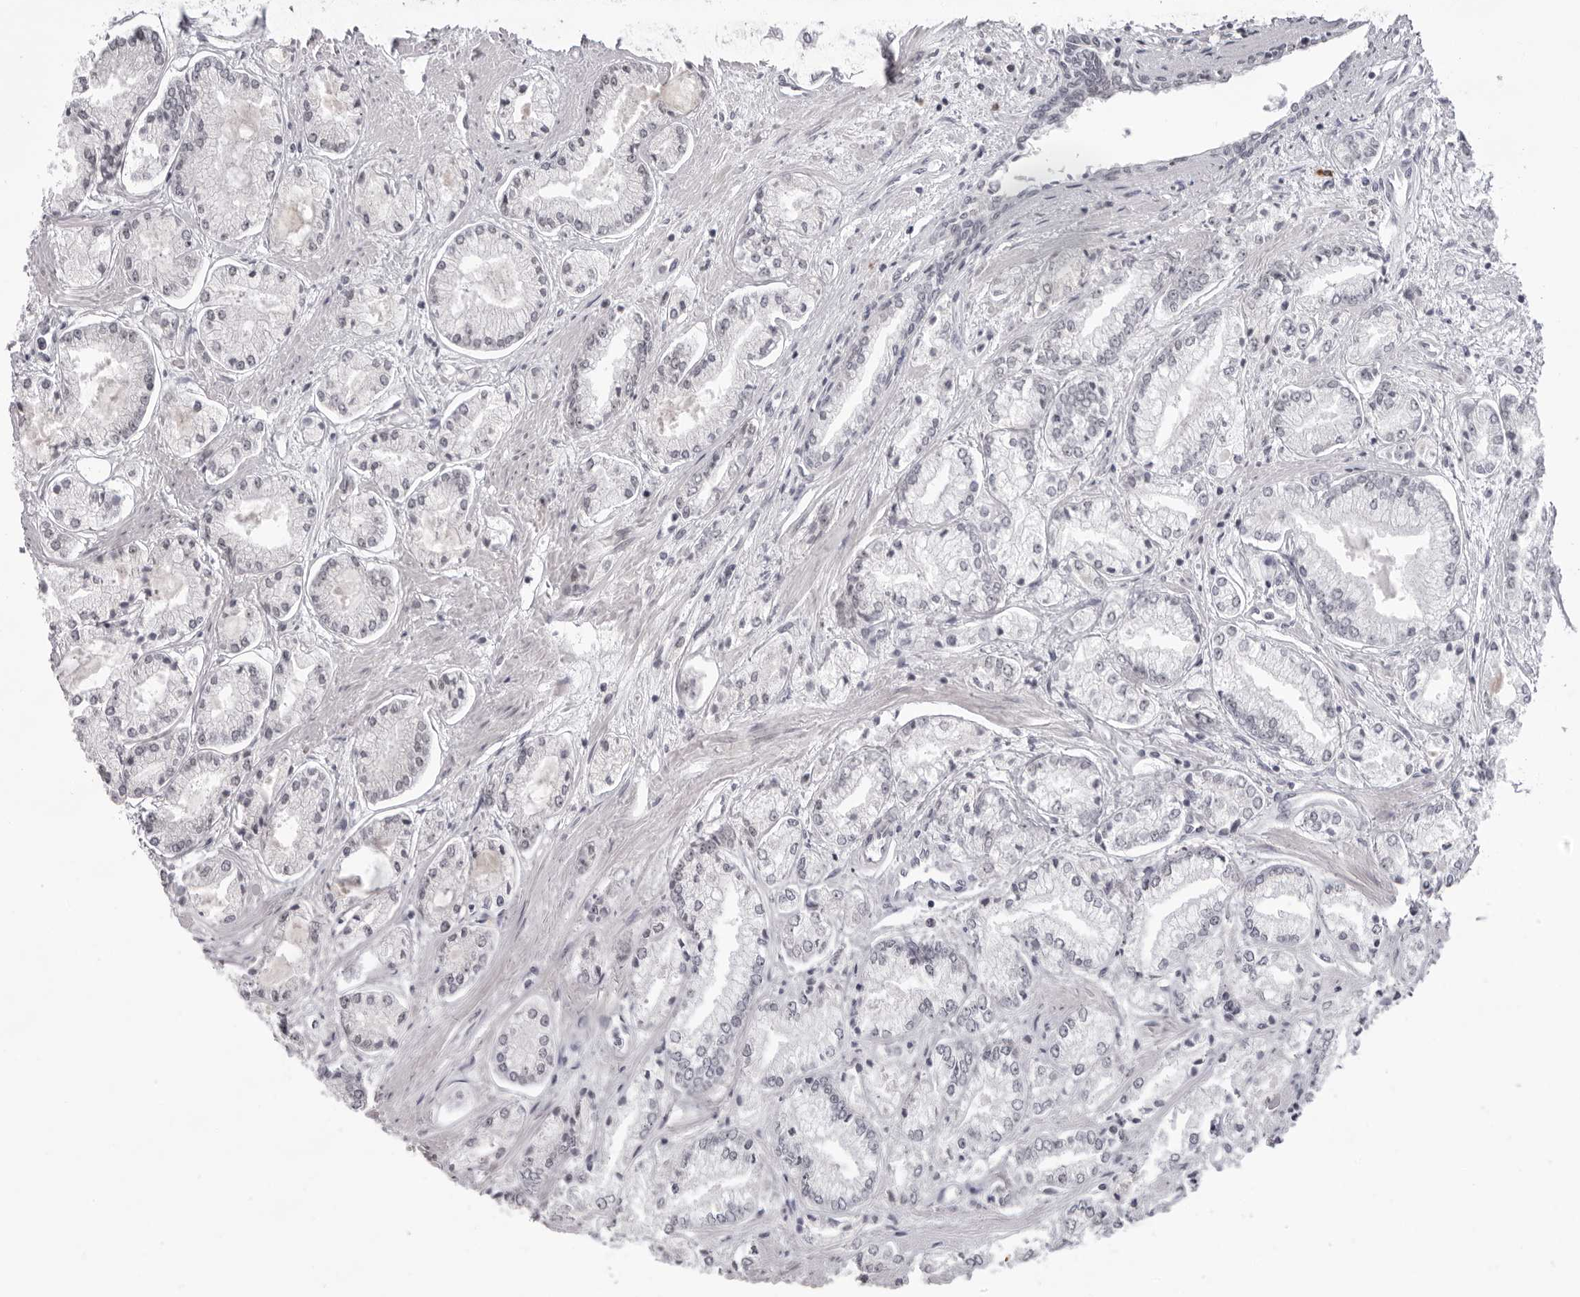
{"staining": {"intensity": "negative", "quantity": "none", "location": "none"}, "tissue": "prostate cancer", "cell_type": "Tumor cells", "image_type": "cancer", "snomed": [{"axis": "morphology", "description": "Adenocarcinoma, Low grade"}, {"axis": "topography", "description": "Prostate"}], "caption": "High power microscopy histopathology image of an immunohistochemistry image of prostate cancer (low-grade adenocarcinoma), revealing no significant expression in tumor cells.", "gene": "EXOSC10", "patient": {"sex": "male", "age": 52}}